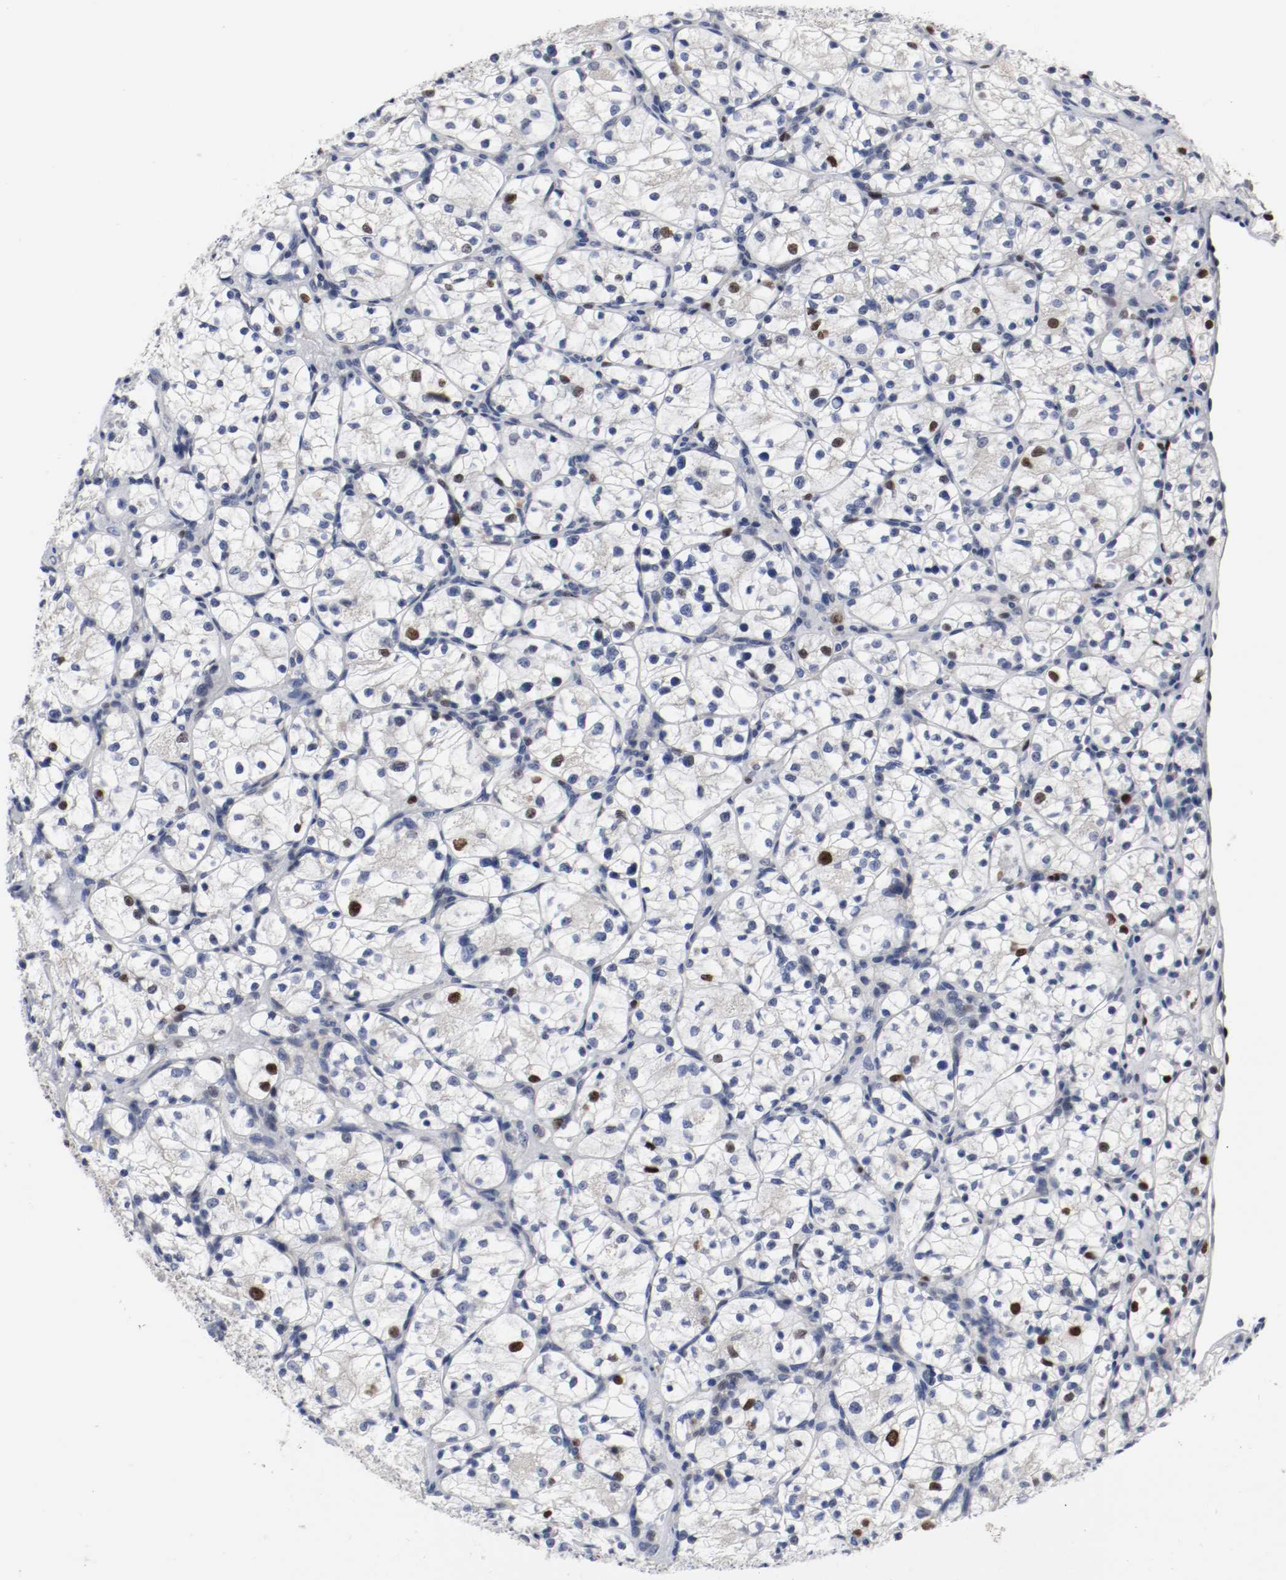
{"staining": {"intensity": "moderate", "quantity": "<25%", "location": "nuclear"}, "tissue": "renal cancer", "cell_type": "Tumor cells", "image_type": "cancer", "snomed": [{"axis": "morphology", "description": "Adenocarcinoma, NOS"}, {"axis": "topography", "description": "Kidney"}], "caption": "Moderate nuclear expression for a protein is seen in about <25% of tumor cells of adenocarcinoma (renal) using immunohistochemistry (IHC).", "gene": "MCM6", "patient": {"sex": "female", "age": 60}}